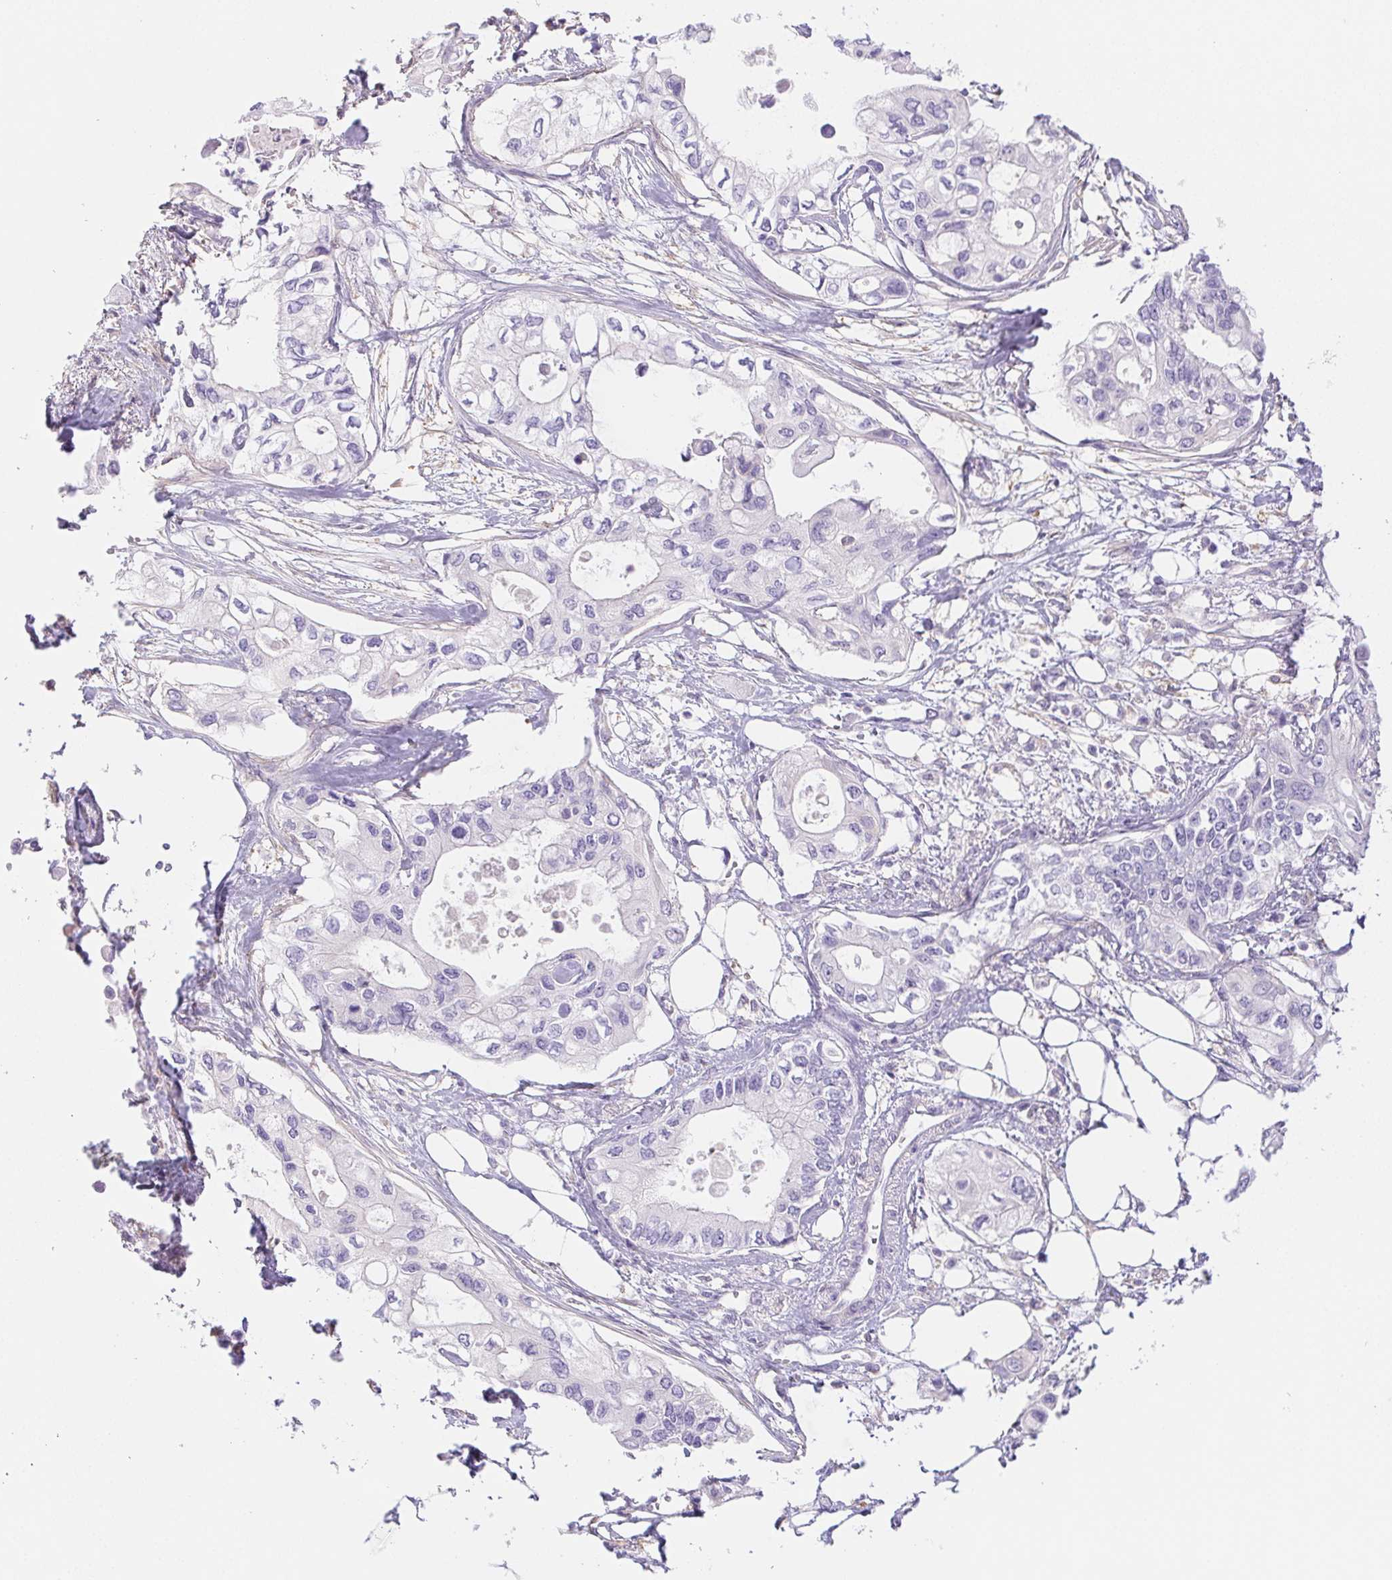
{"staining": {"intensity": "negative", "quantity": "none", "location": "none"}, "tissue": "pancreatic cancer", "cell_type": "Tumor cells", "image_type": "cancer", "snomed": [{"axis": "morphology", "description": "Adenocarcinoma, NOS"}, {"axis": "topography", "description": "Pancreas"}], "caption": "A high-resolution image shows immunohistochemistry staining of pancreatic adenocarcinoma, which reveals no significant staining in tumor cells.", "gene": "PNLIP", "patient": {"sex": "female", "age": 63}}